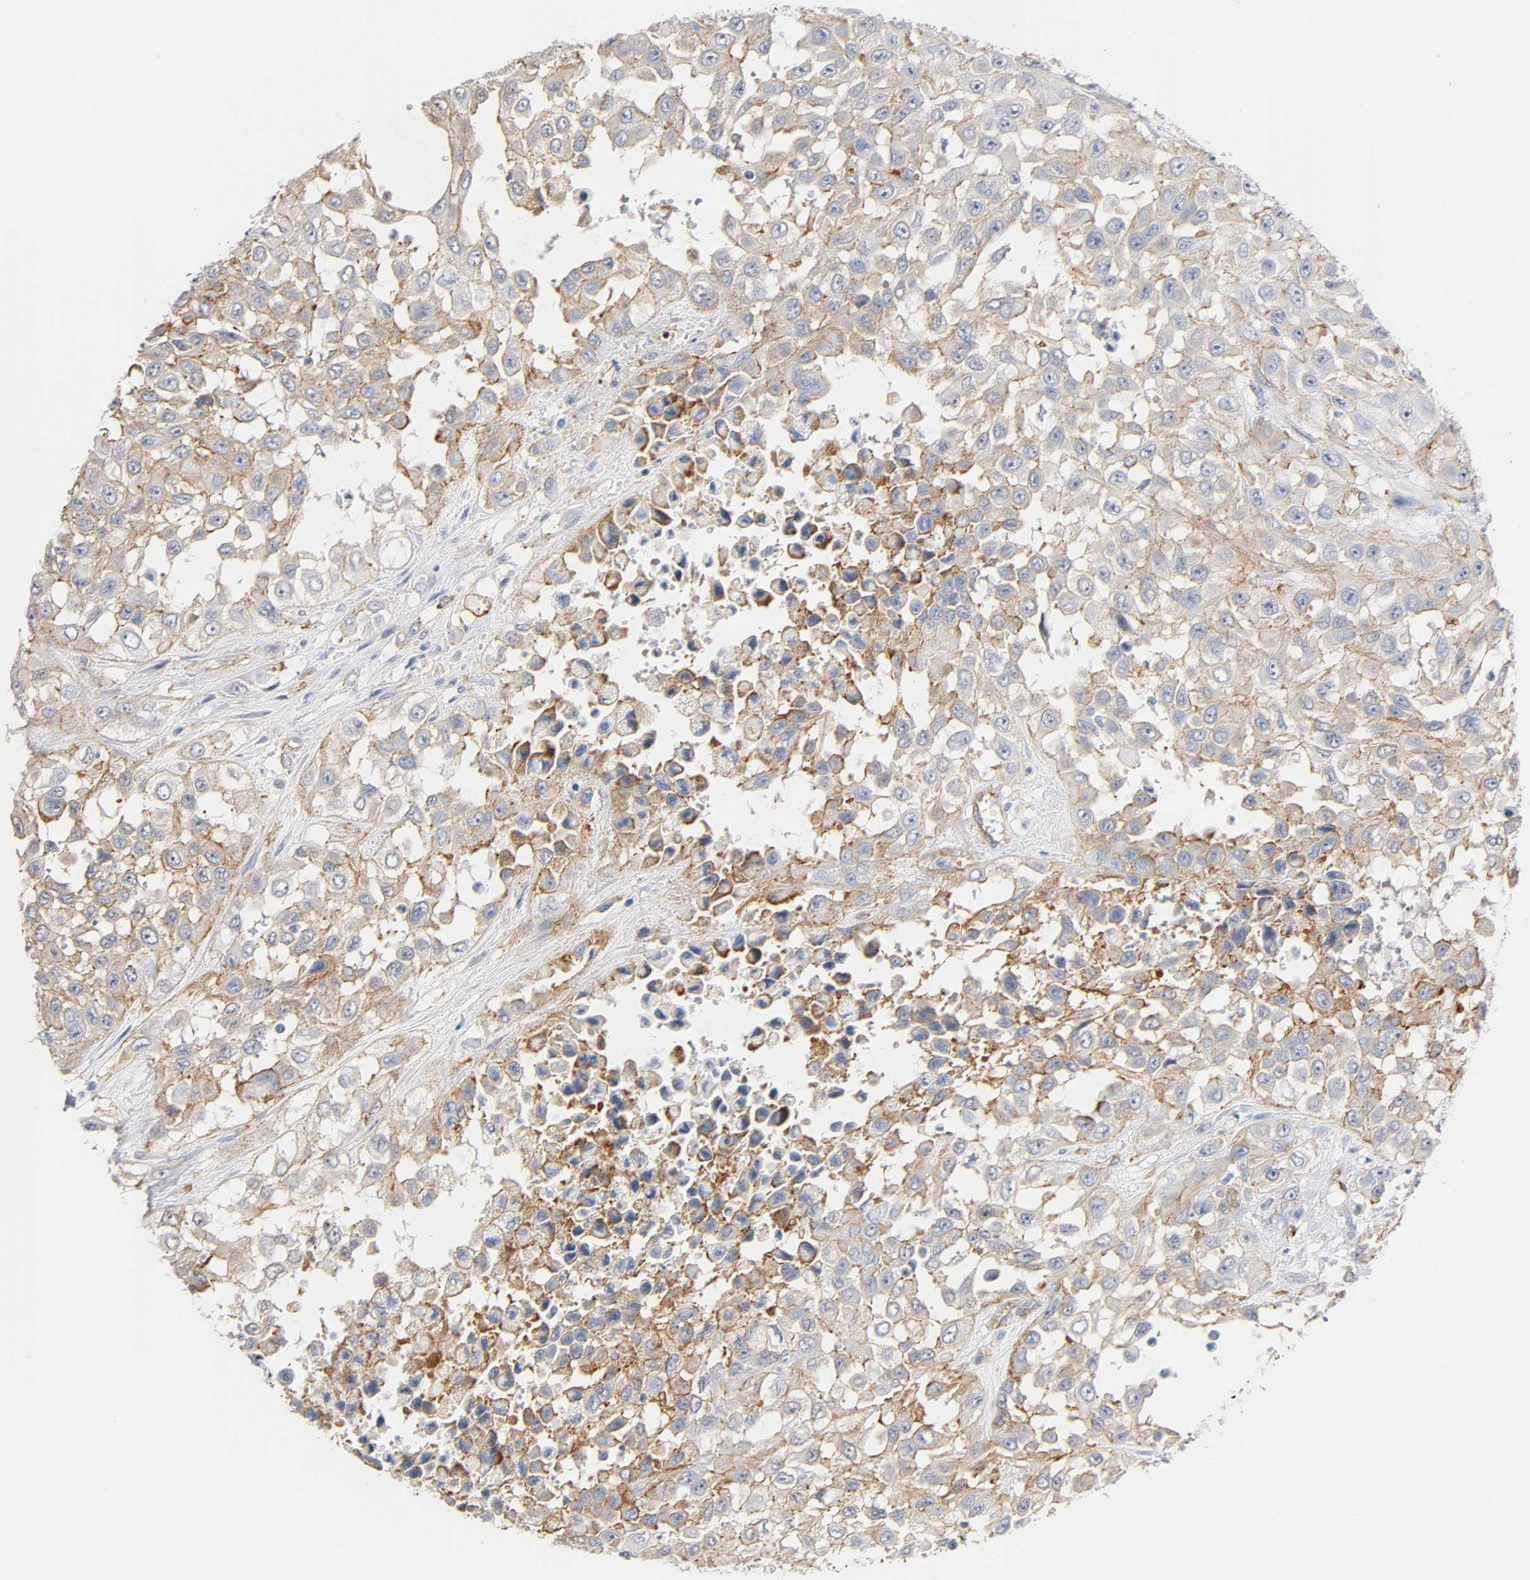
{"staining": {"intensity": "moderate", "quantity": ">75%", "location": "cytoplasmic/membranous"}, "tissue": "urothelial cancer", "cell_type": "Tumor cells", "image_type": "cancer", "snomed": [{"axis": "morphology", "description": "Urothelial carcinoma, High grade"}, {"axis": "topography", "description": "Urinary bladder"}], "caption": "A brown stain labels moderate cytoplasmic/membranous positivity of a protein in human urothelial carcinoma (high-grade) tumor cells.", "gene": "SPTAN1", "patient": {"sex": "male", "age": 57}}